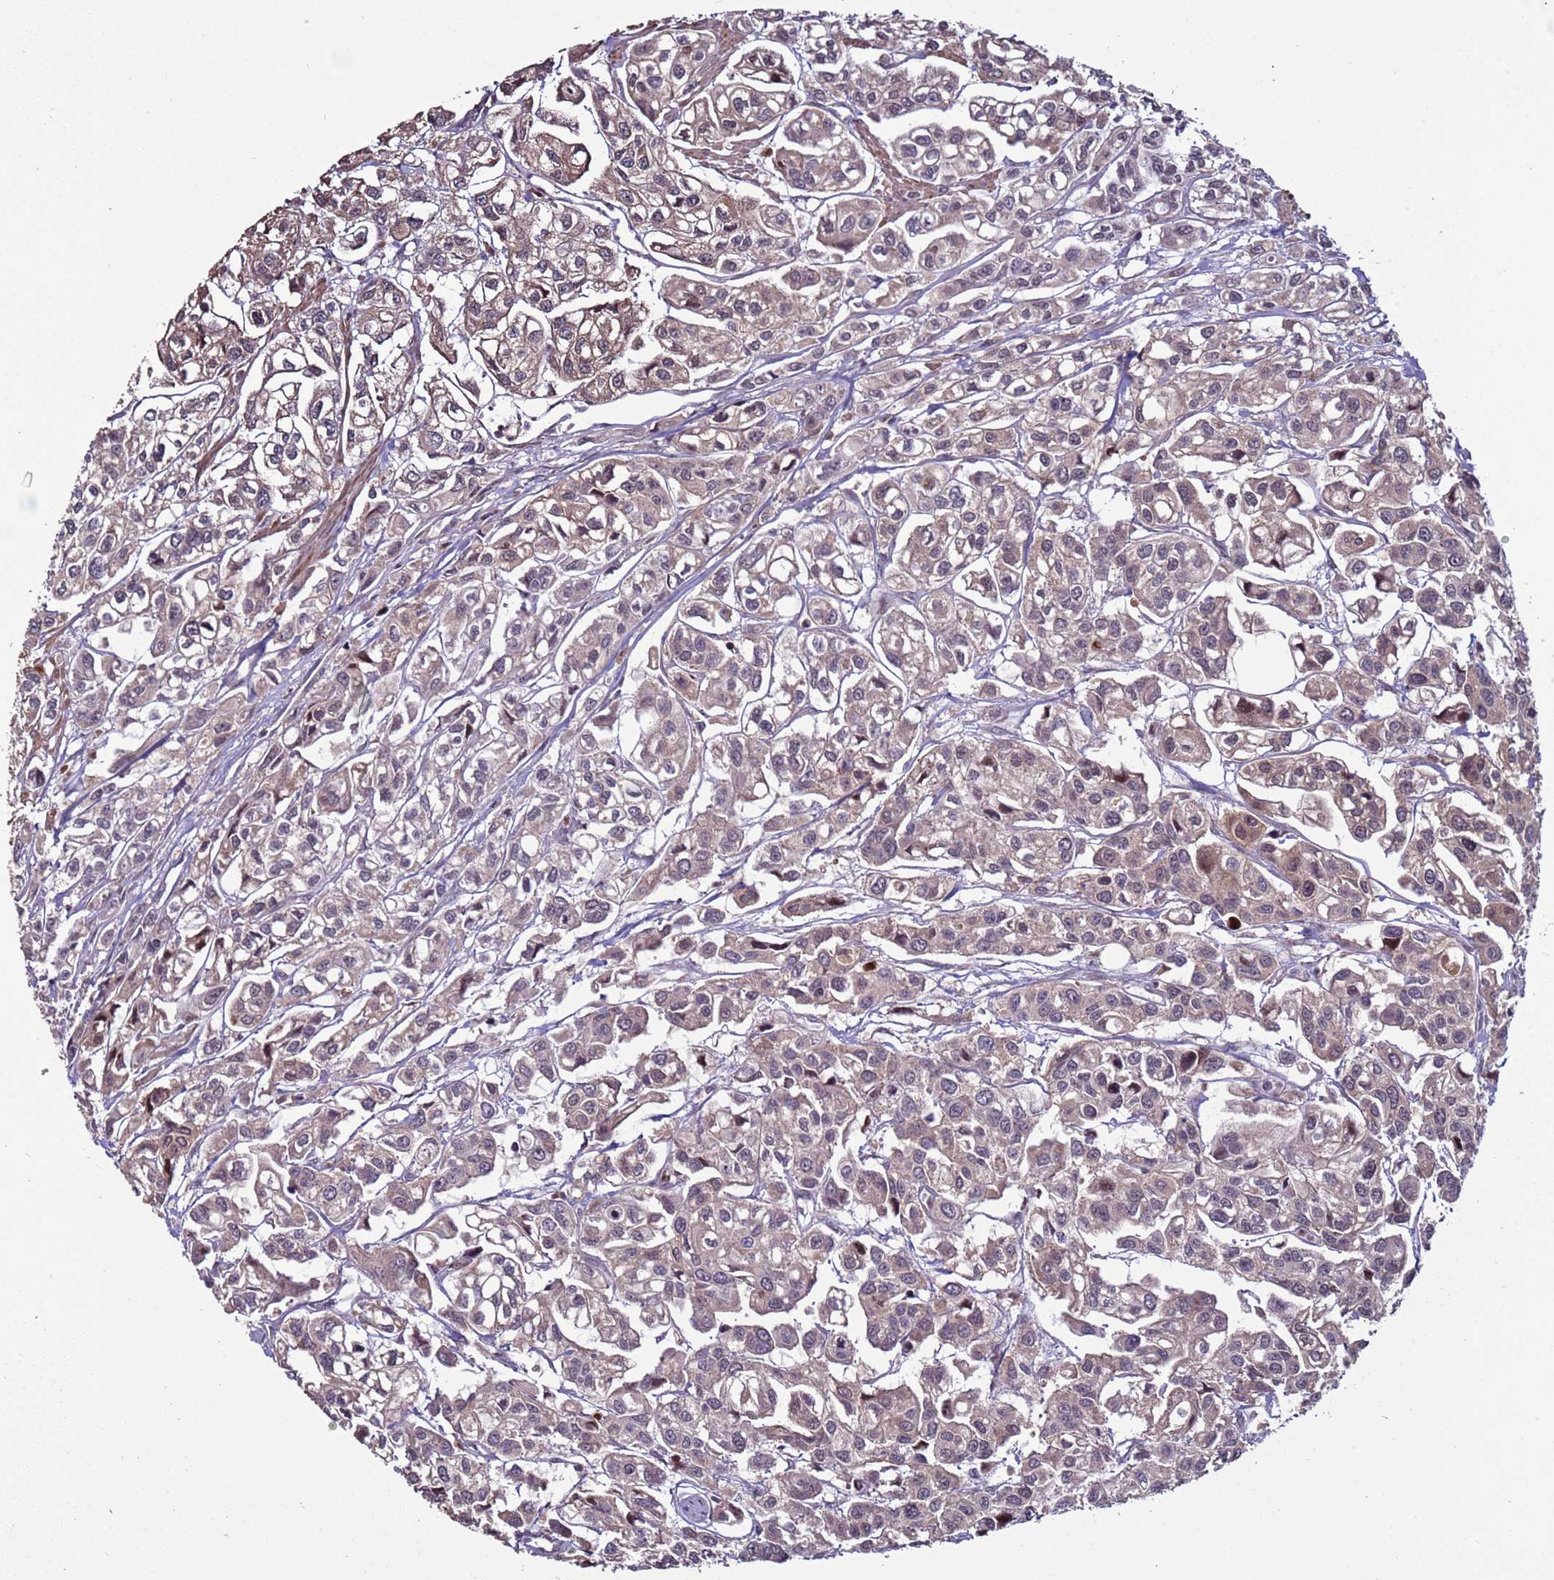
{"staining": {"intensity": "weak", "quantity": "<25%", "location": "cytoplasmic/membranous,nuclear"}, "tissue": "urothelial cancer", "cell_type": "Tumor cells", "image_type": "cancer", "snomed": [{"axis": "morphology", "description": "Urothelial carcinoma, High grade"}, {"axis": "topography", "description": "Urinary bladder"}], "caption": "IHC micrograph of human urothelial cancer stained for a protein (brown), which shows no expression in tumor cells.", "gene": "HGH1", "patient": {"sex": "male", "age": 67}}